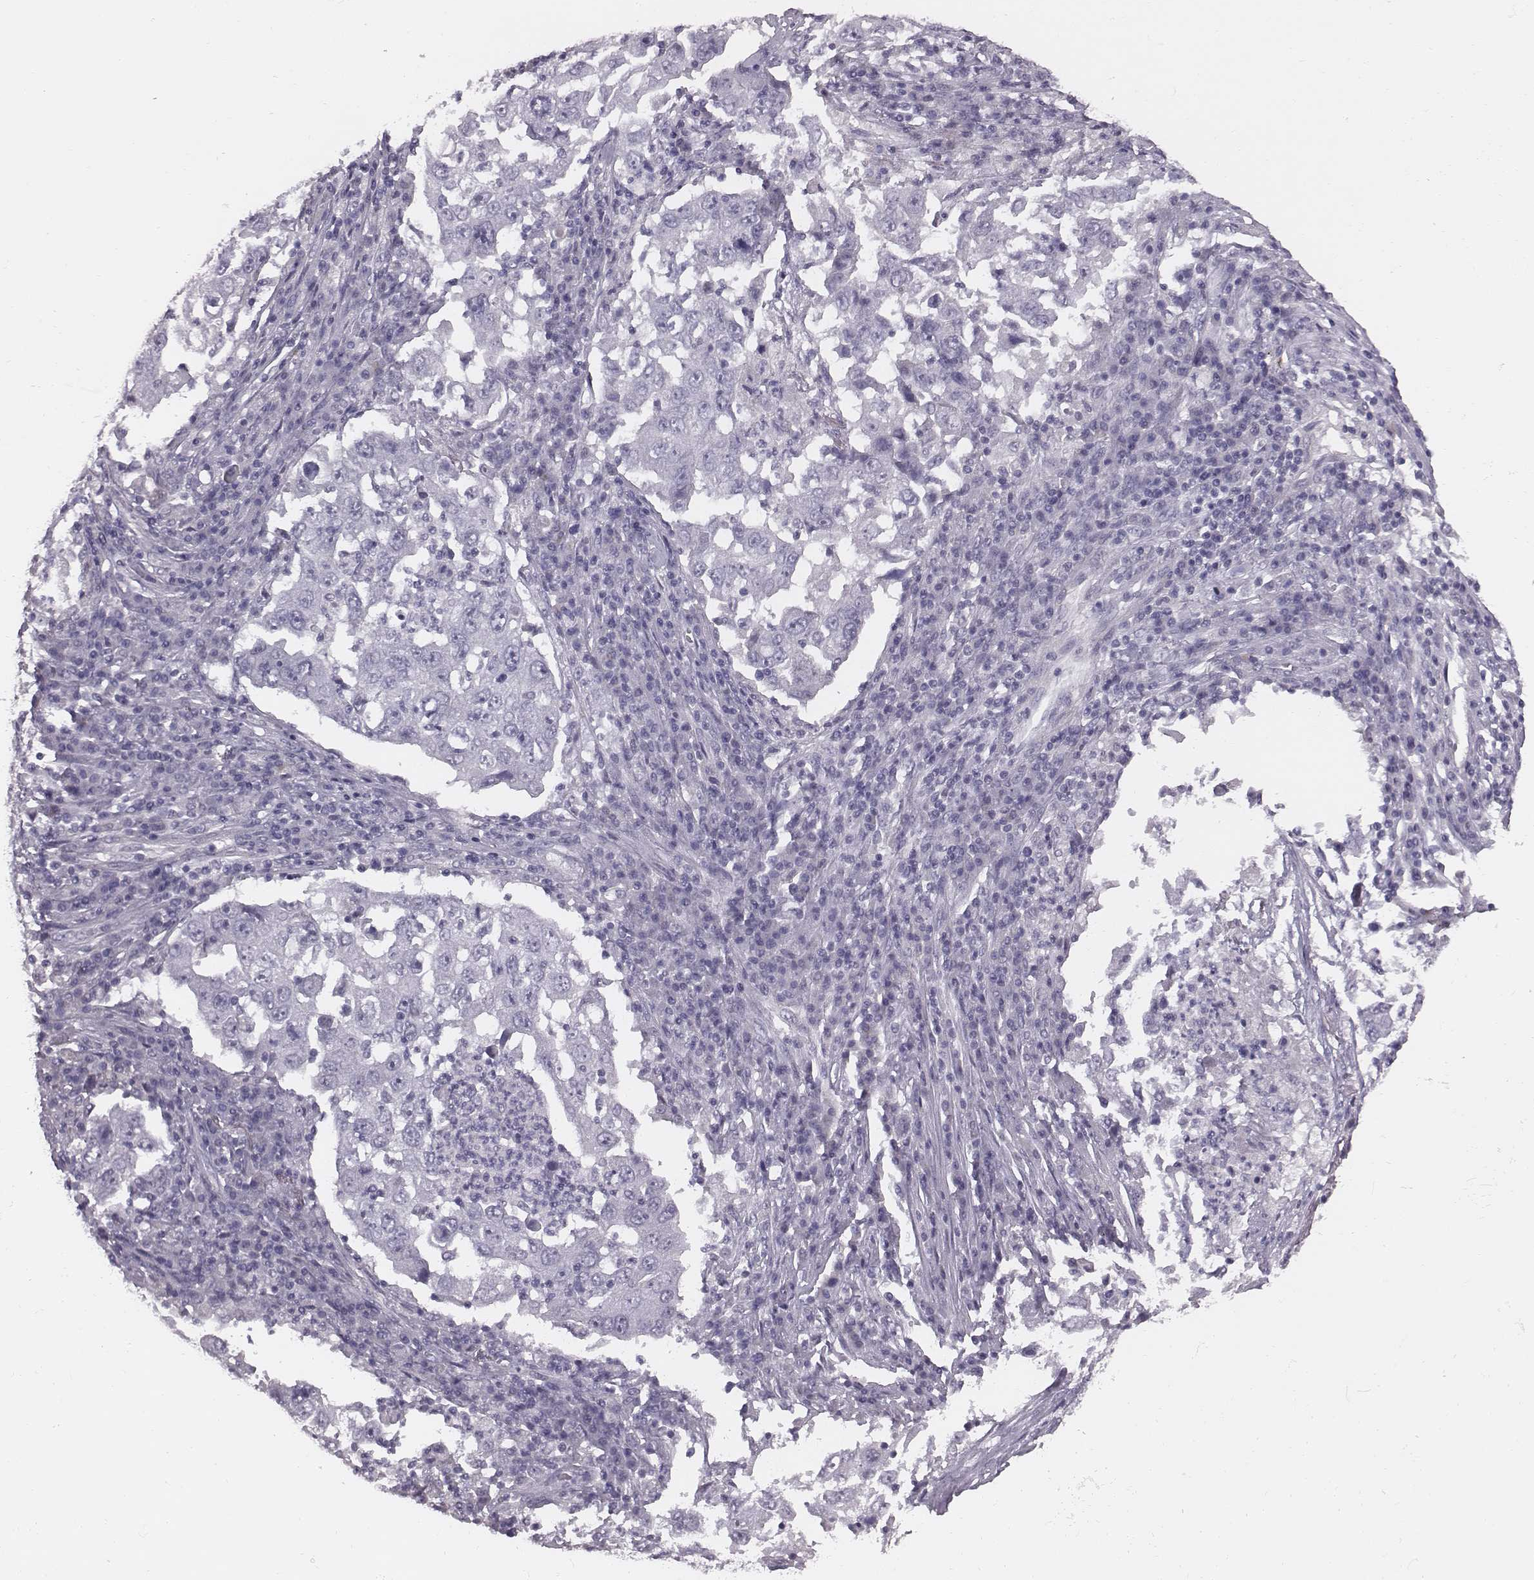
{"staining": {"intensity": "negative", "quantity": "none", "location": "none"}, "tissue": "lung cancer", "cell_type": "Tumor cells", "image_type": "cancer", "snomed": [{"axis": "morphology", "description": "Adenocarcinoma, NOS"}, {"axis": "topography", "description": "Lung"}], "caption": "DAB (3,3'-diaminobenzidine) immunohistochemical staining of adenocarcinoma (lung) shows no significant expression in tumor cells.", "gene": "PDE8B", "patient": {"sex": "male", "age": 73}}